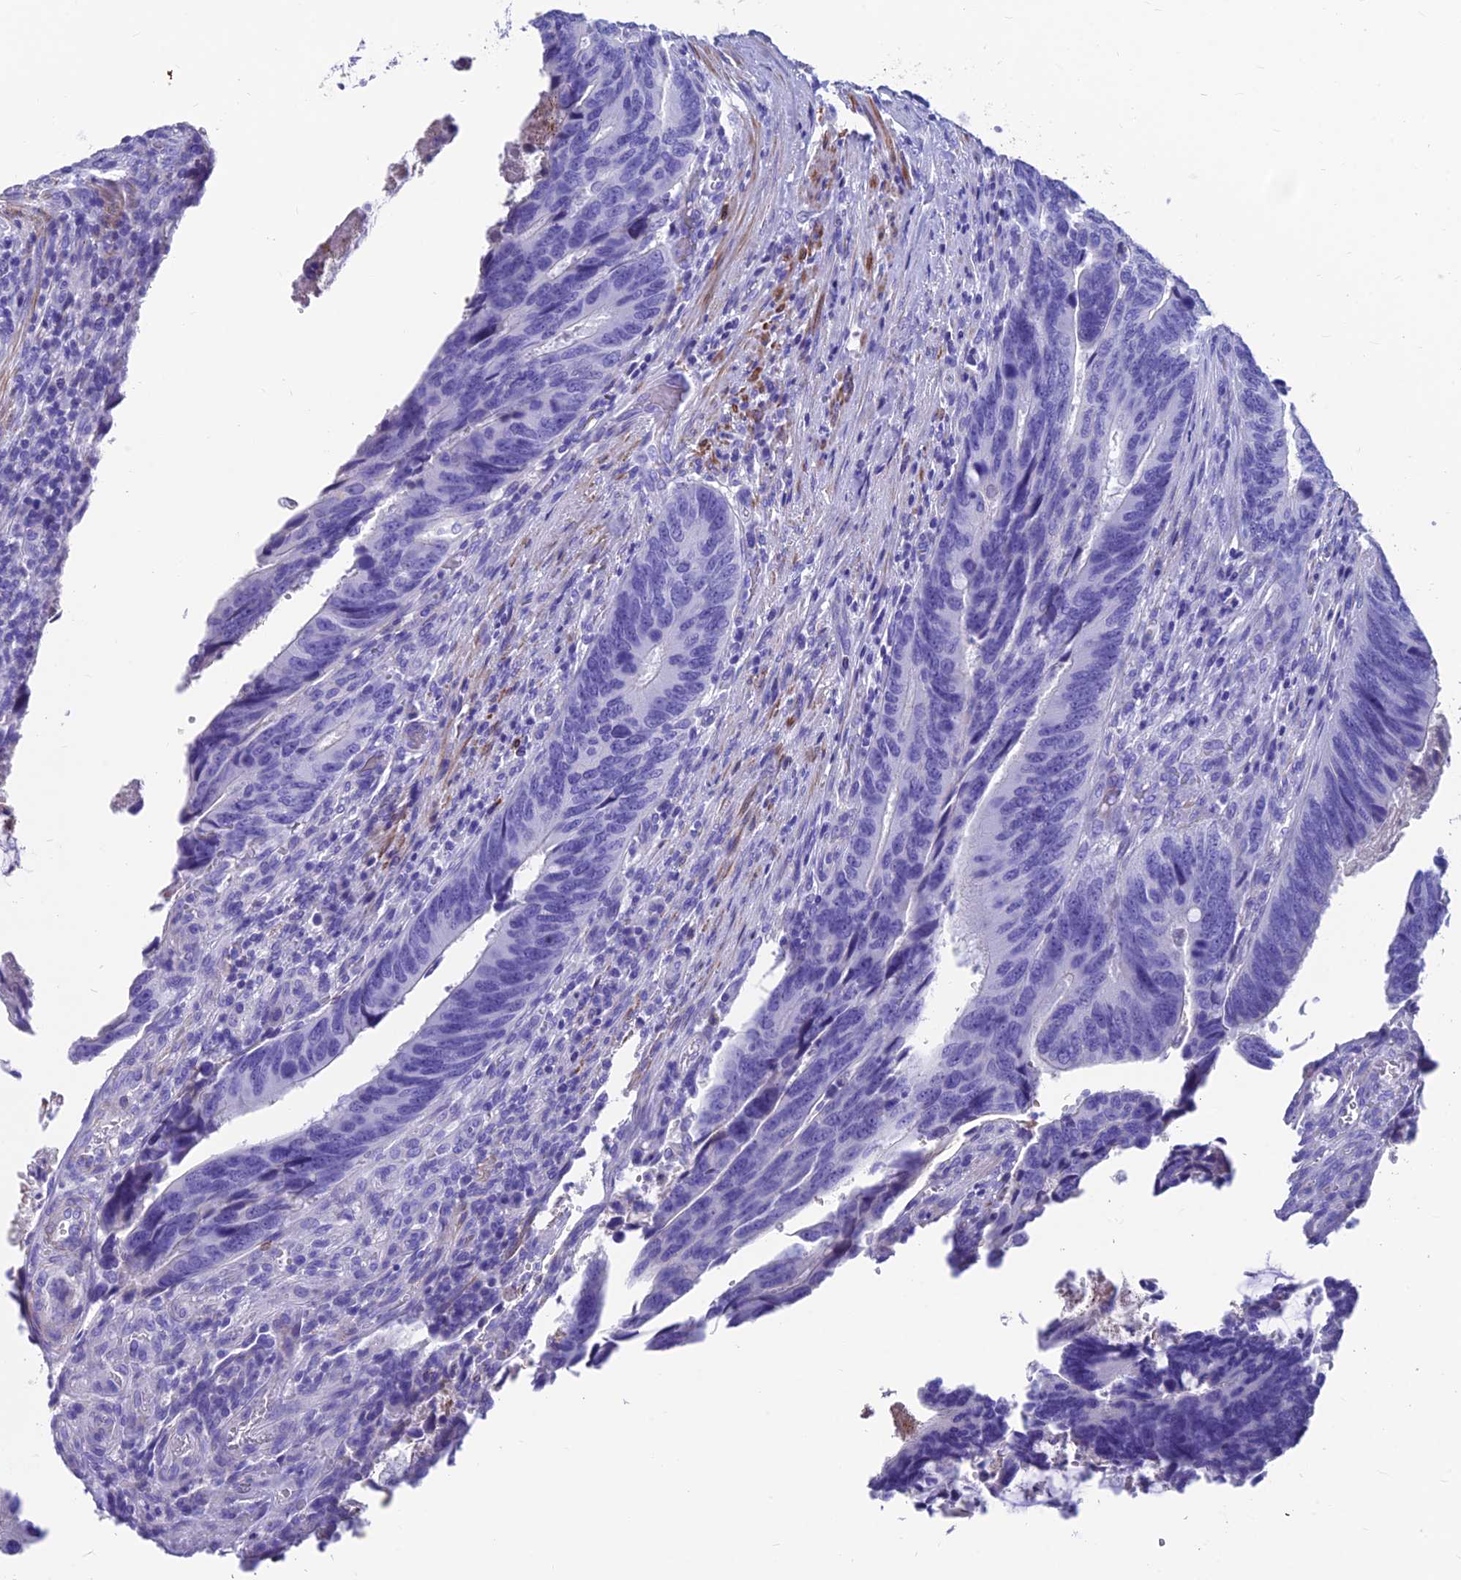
{"staining": {"intensity": "negative", "quantity": "none", "location": "none"}, "tissue": "colorectal cancer", "cell_type": "Tumor cells", "image_type": "cancer", "snomed": [{"axis": "morphology", "description": "Adenocarcinoma, NOS"}, {"axis": "topography", "description": "Colon"}], "caption": "DAB immunohistochemical staining of human colorectal adenocarcinoma exhibits no significant staining in tumor cells.", "gene": "GNG11", "patient": {"sex": "male", "age": 87}}